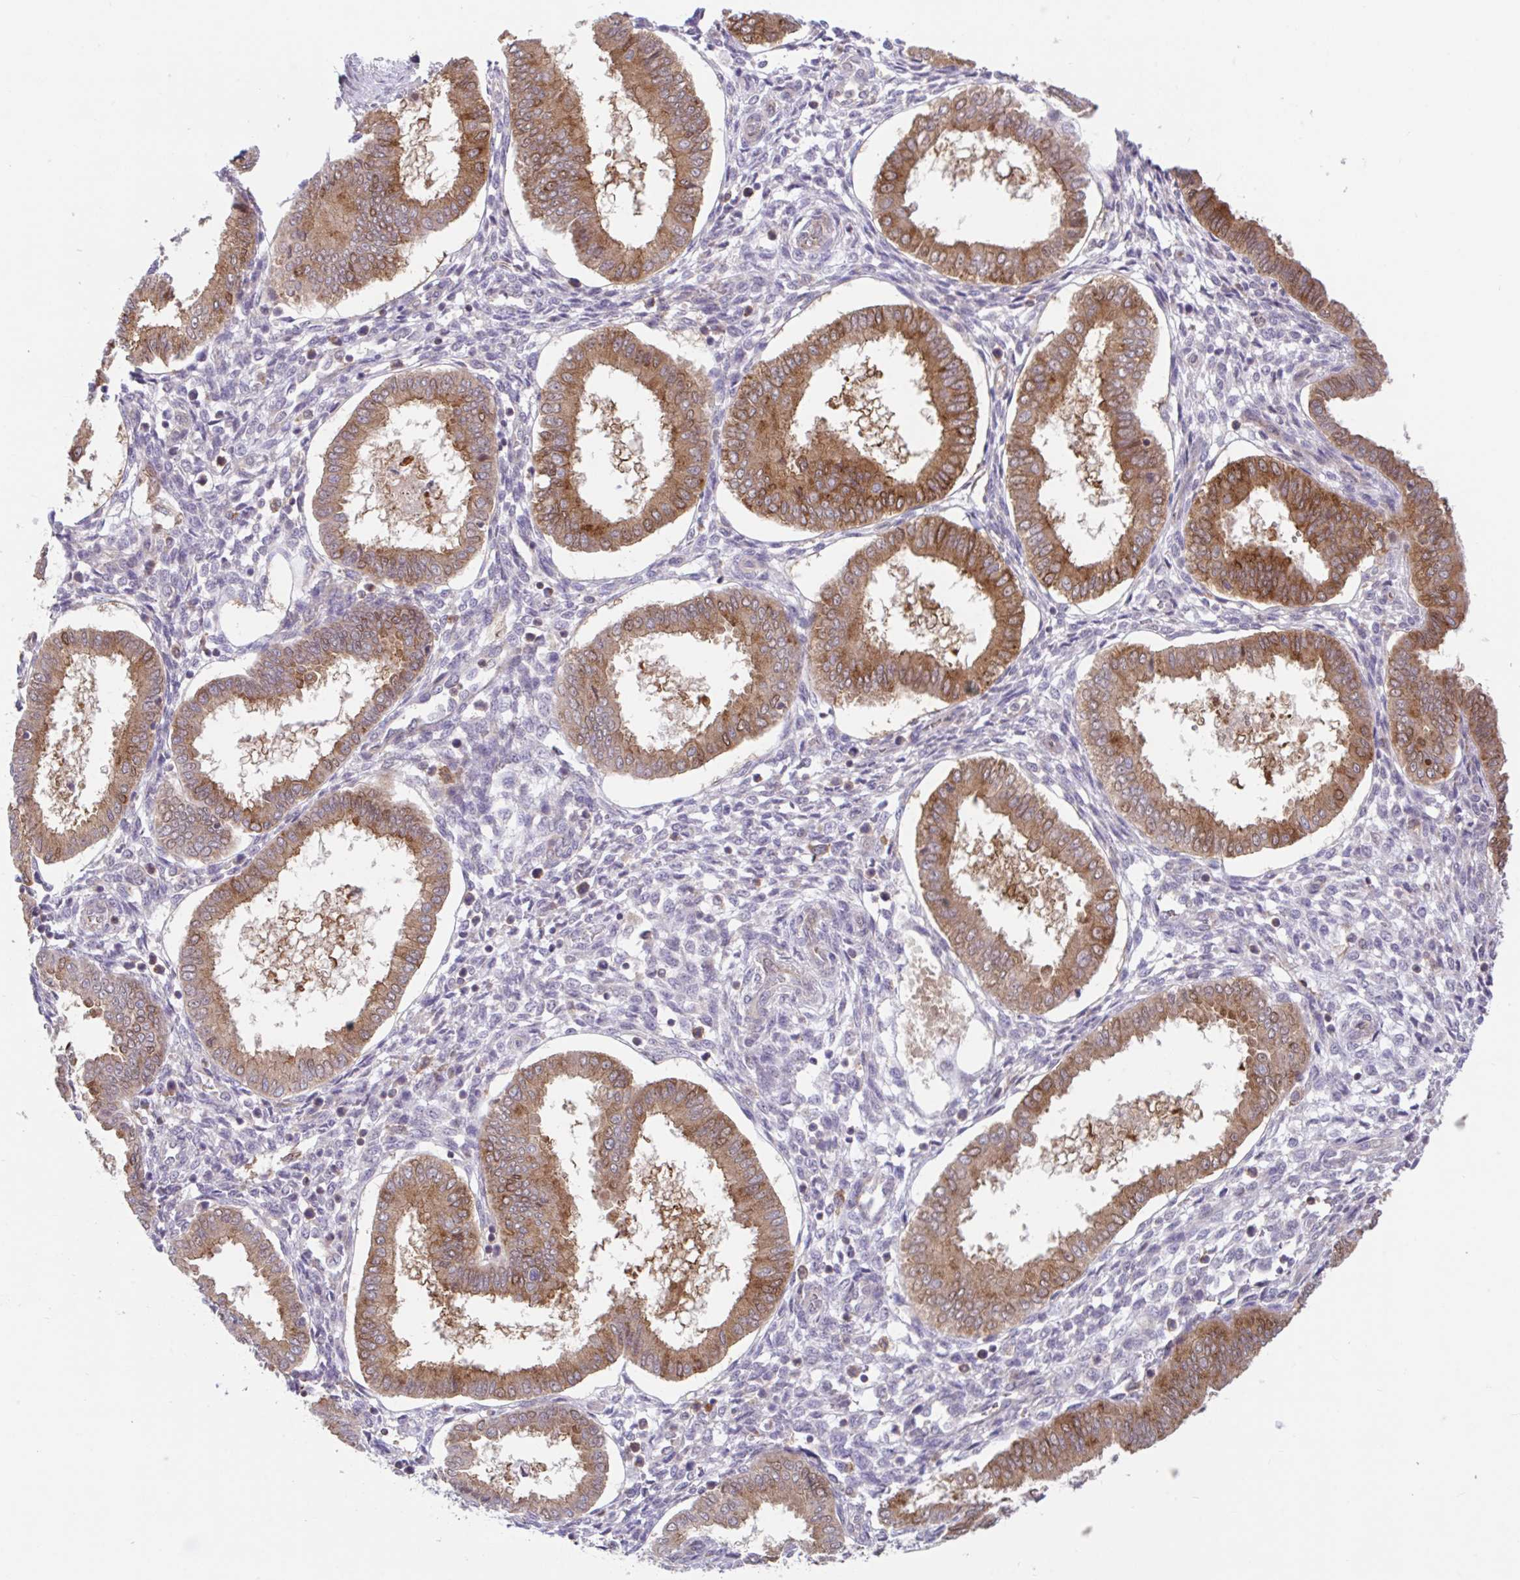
{"staining": {"intensity": "weak", "quantity": "<25%", "location": "cytoplasmic/membranous"}, "tissue": "endometrium", "cell_type": "Cells in endometrial stroma", "image_type": "normal", "snomed": [{"axis": "morphology", "description": "Normal tissue, NOS"}, {"axis": "topography", "description": "Endometrium"}], "caption": "This is an immunohistochemistry histopathology image of normal endometrium. There is no staining in cells in endometrial stroma.", "gene": "RALBP1", "patient": {"sex": "female", "age": 24}}